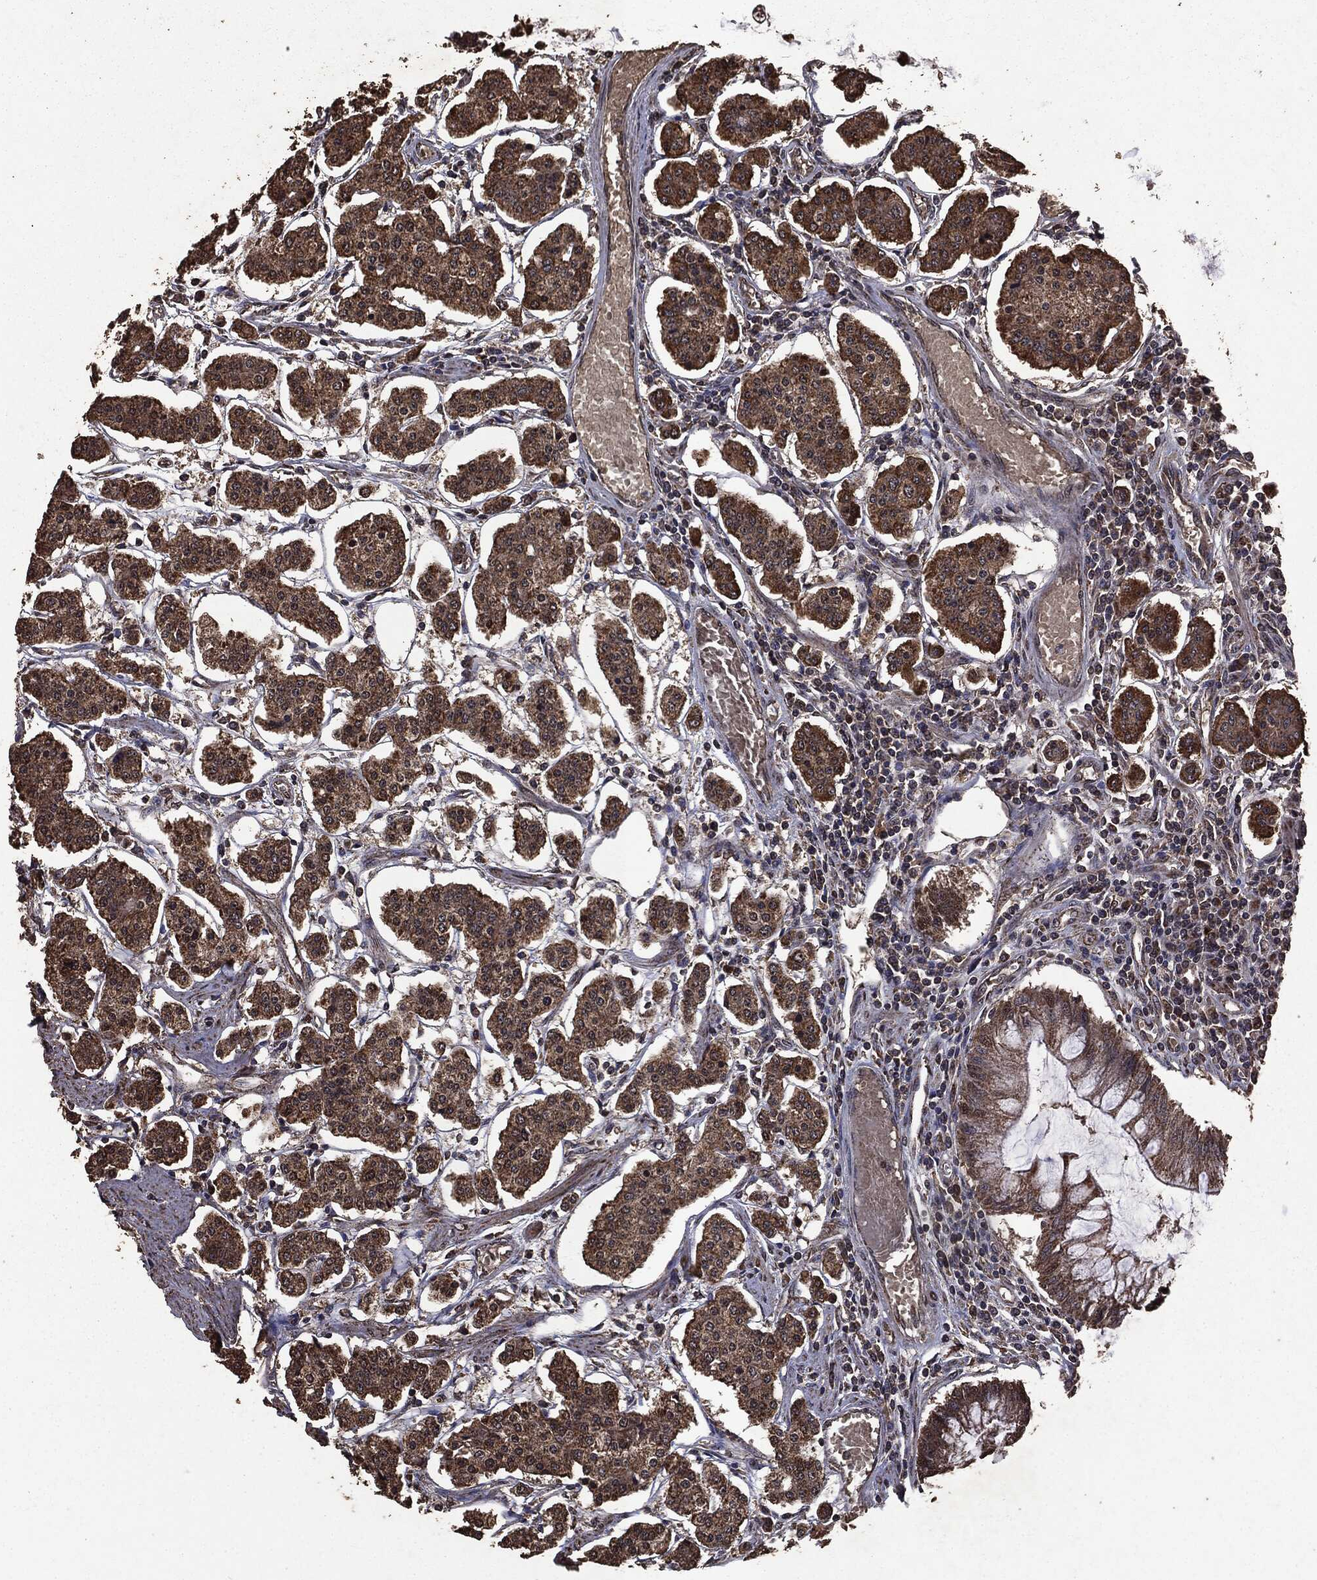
{"staining": {"intensity": "moderate", "quantity": ">75%", "location": "cytoplasmic/membranous"}, "tissue": "carcinoid", "cell_type": "Tumor cells", "image_type": "cancer", "snomed": [{"axis": "morphology", "description": "Carcinoid, malignant, NOS"}, {"axis": "topography", "description": "Small intestine"}], "caption": "A photomicrograph of human carcinoid stained for a protein displays moderate cytoplasmic/membranous brown staining in tumor cells.", "gene": "PPP6R2", "patient": {"sex": "female", "age": 65}}